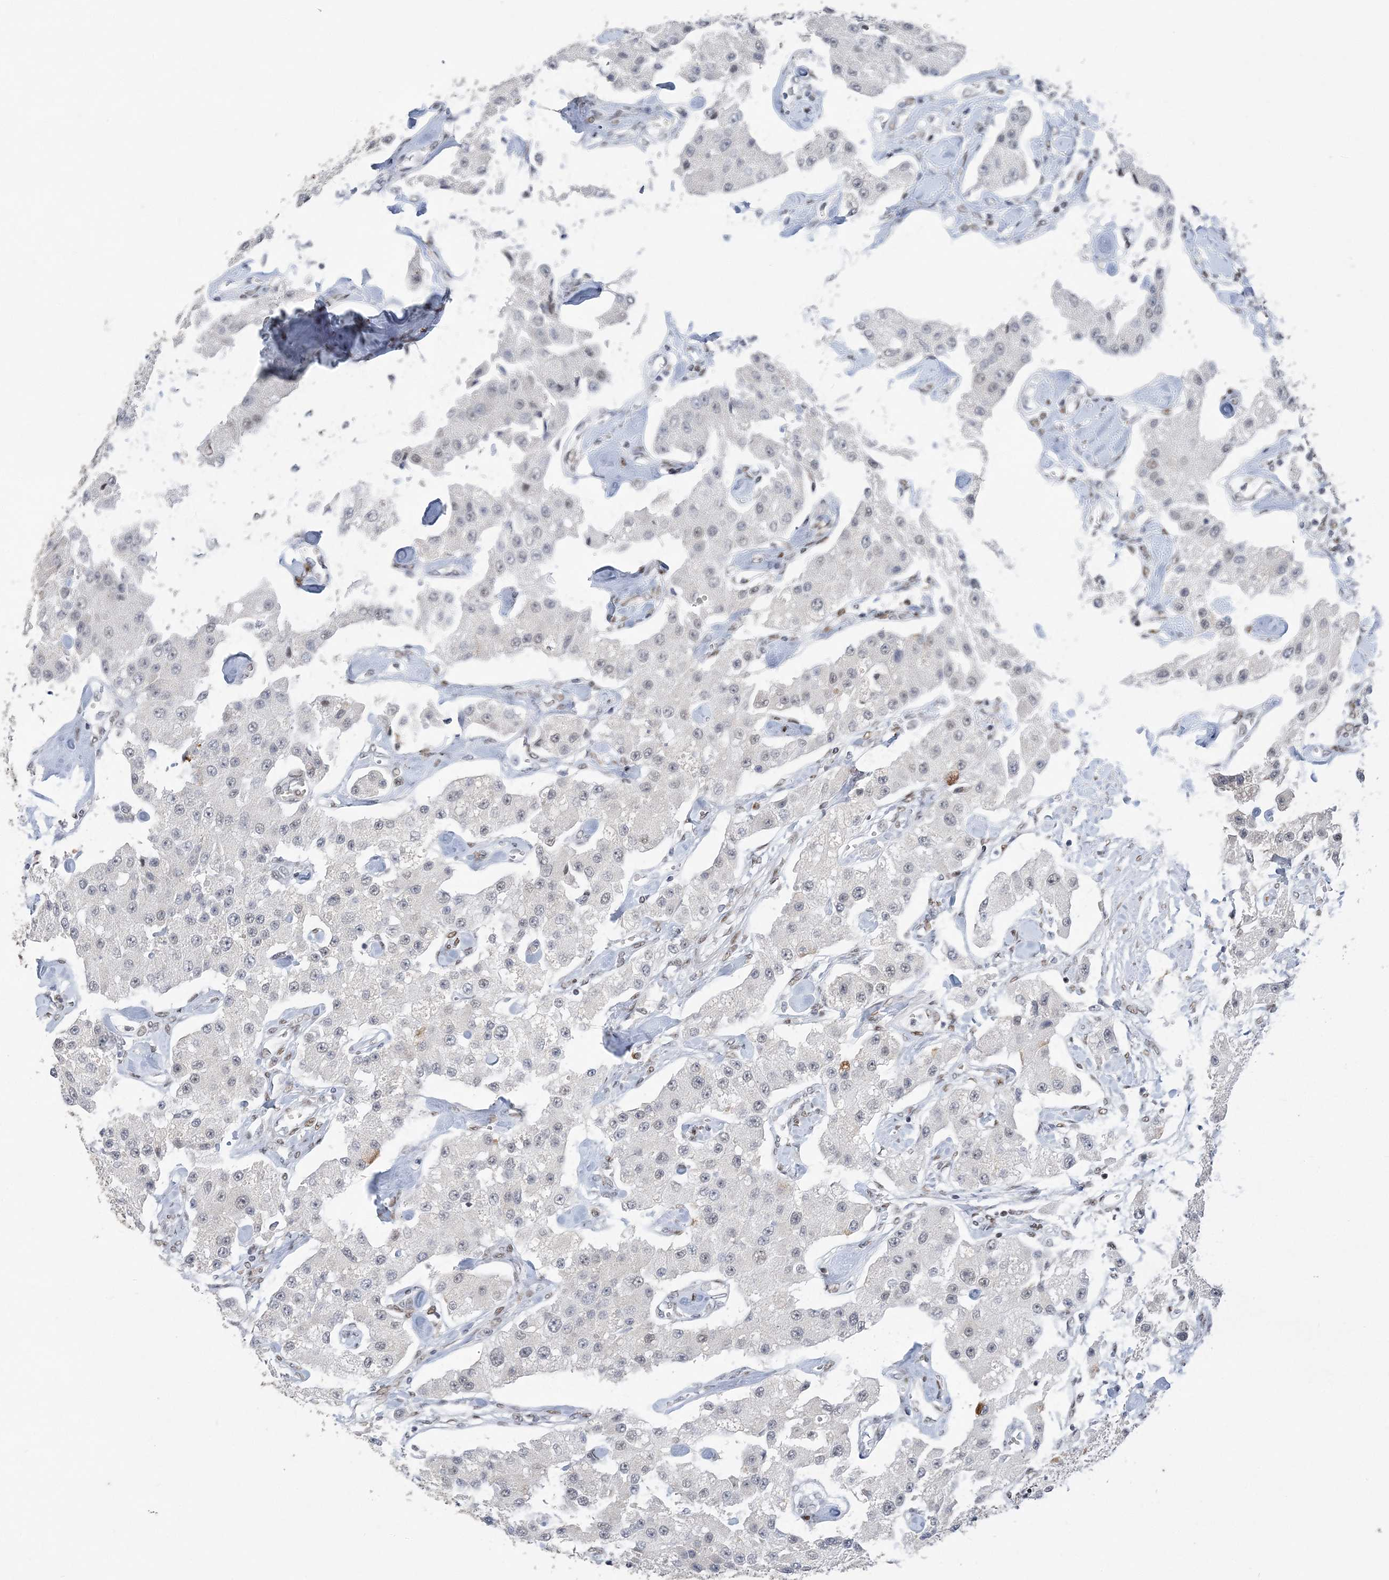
{"staining": {"intensity": "weak", "quantity": "<25%", "location": "nuclear"}, "tissue": "carcinoid", "cell_type": "Tumor cells", "image_type": "cancer", "snomed": [{"axis": "morphology", "description": "Carcinoid, malignant, NOS"}, {"axis": "topography", "description": "Pancreas"}], "caption": "This histopathology image is of carcinoid (malignant) stained with immunohistochemistry (IHC) to label a protein in brown with the nuclei are counter-stained blue. There is no positivity in tumor cells.", "gene": "ZBTB7A", "patient": {"sex": "male", "age": 41}}